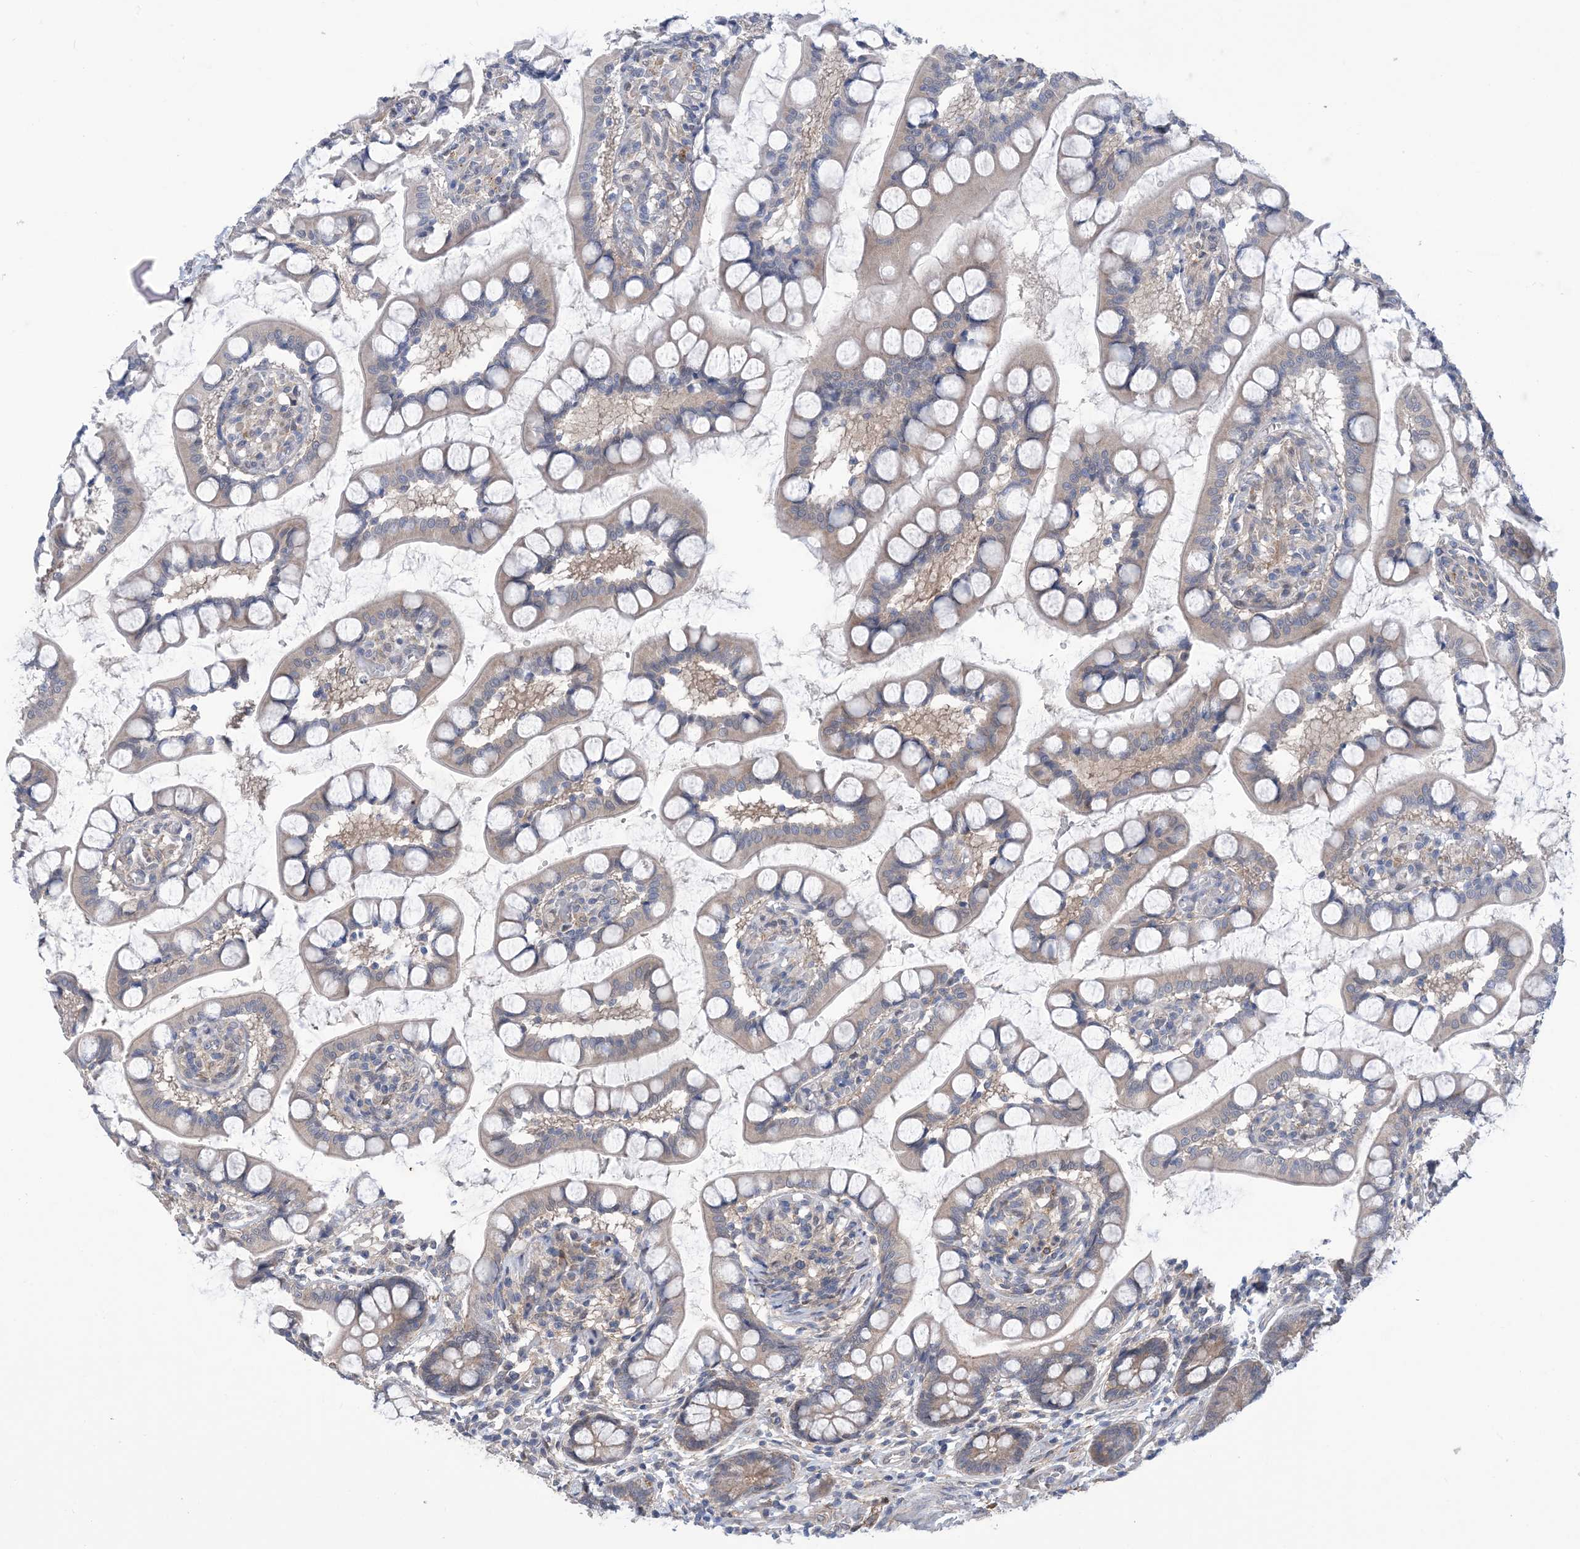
{"staining": {"intensity": "weak", "quantity": "25%-75%", "location": "cytoplasmic/membranous"}, "tissue": "small intestine", "cell_type": "Glandular cells", "image_type": "normal", "snomed": [{"axis": "morphology", "description": "Normal tissue, NOS"}, {"axis": "topography", "description": "Small intestine"}], "caption": "Normal small intestine was stained to show a protein in brown. There is low levels of weak cytoplasmic/membranous staining in about 25%-75% of glandular cells. The protein of interest is stained brown, and the nuclei are stained in blue (DAB (3,3'-diaminobenzidine) IHC with brightfield microscopy, high magnification).", "gene": "EHBP1", "patient": {"sex": "male", "age": 52}}